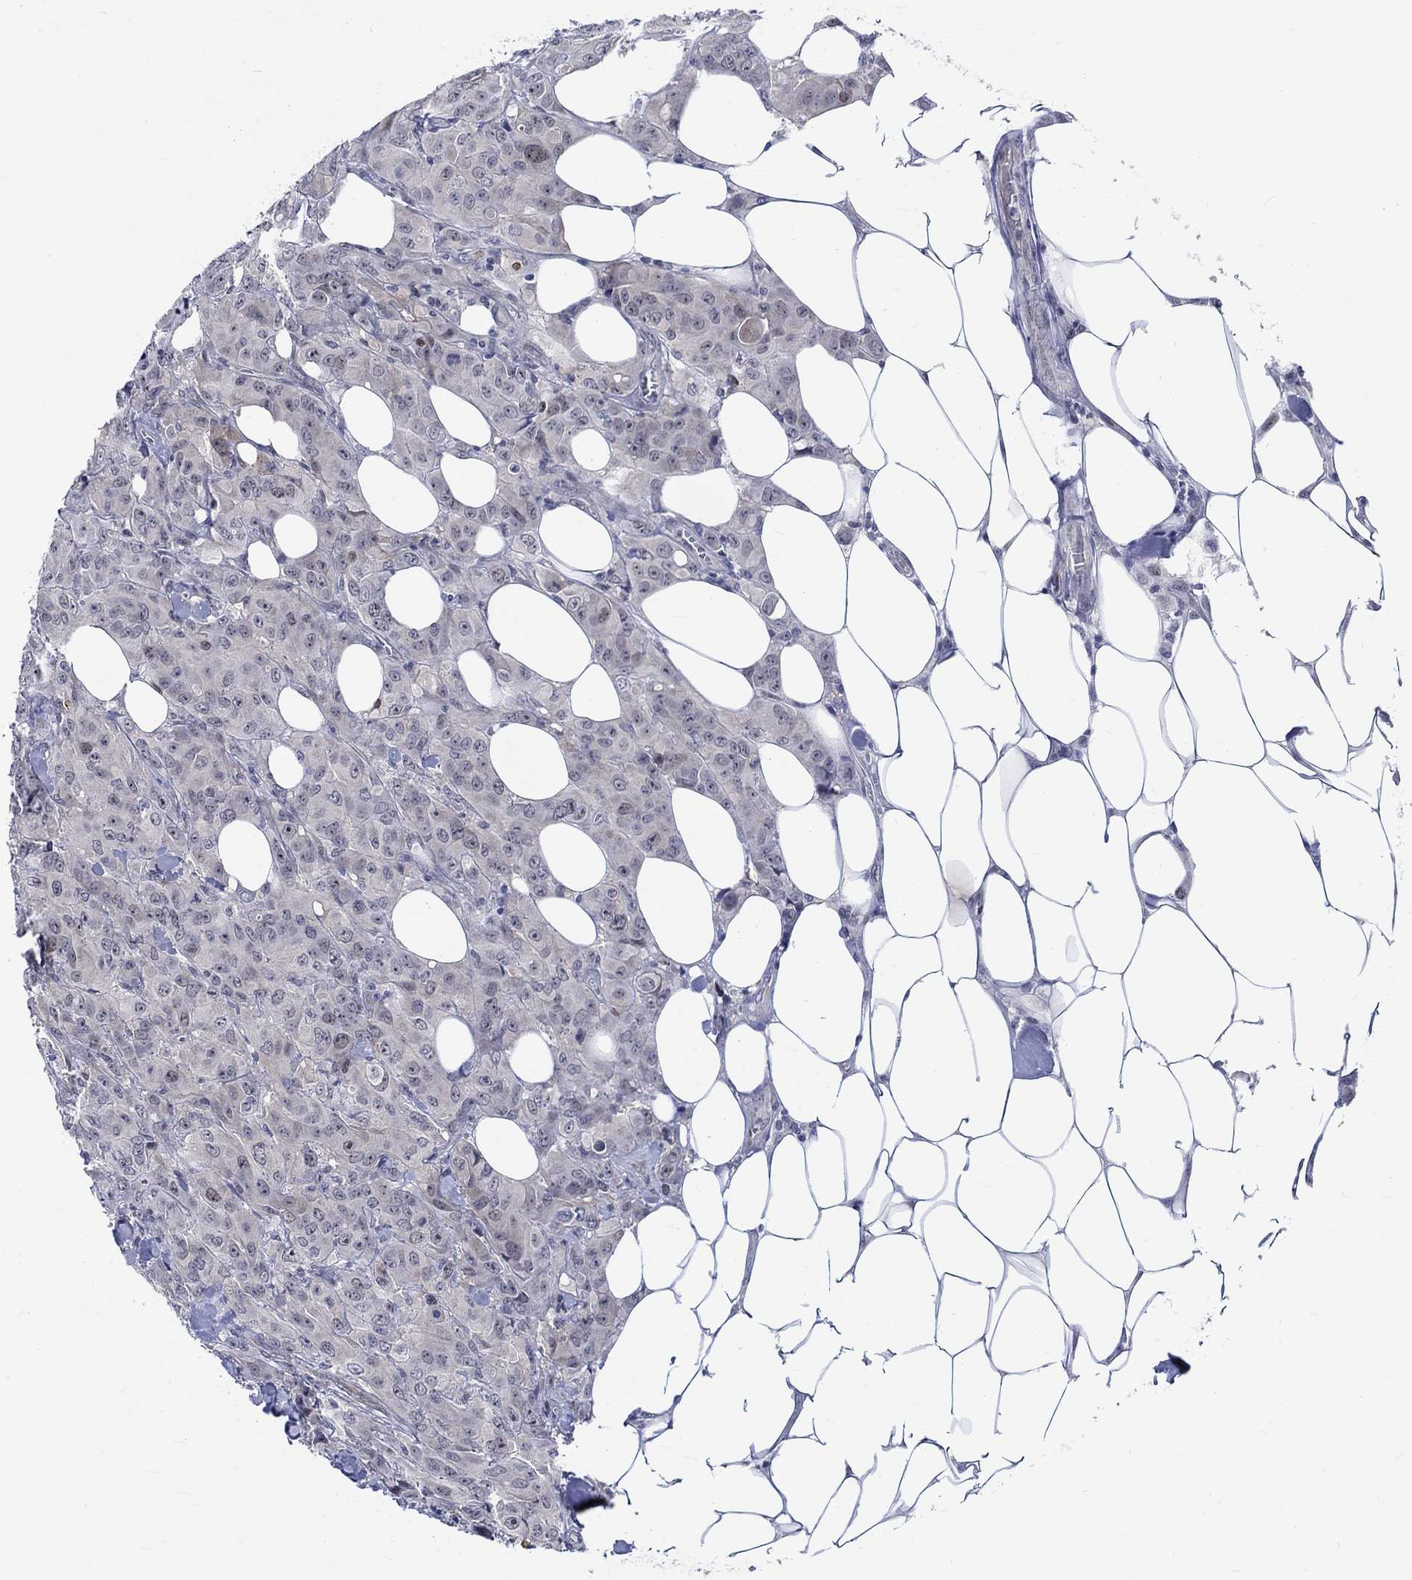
{"staining": {"intensity": "strong", "quantity": "<25%", "location": "nuclear"}, "tissue": "breast cancer", "cell_type": "Tumor cells", "image_type": "cancer", "snomed": [{"axis": "morphology", "description": "Duct carcinoma"}, {"axis": "topography", "description": "Breast"}], "caption": "Strong nuclear protein staining is seen in approximately <25% of tumor cells in breast infiltrating ductal carcinoma. (DAB (3,3'-diaminobenzidine) = brown stain, brightfield microscopy at high magnification).", "gene": "E2F8", "patient": {"sex": "female", "age": 43}}